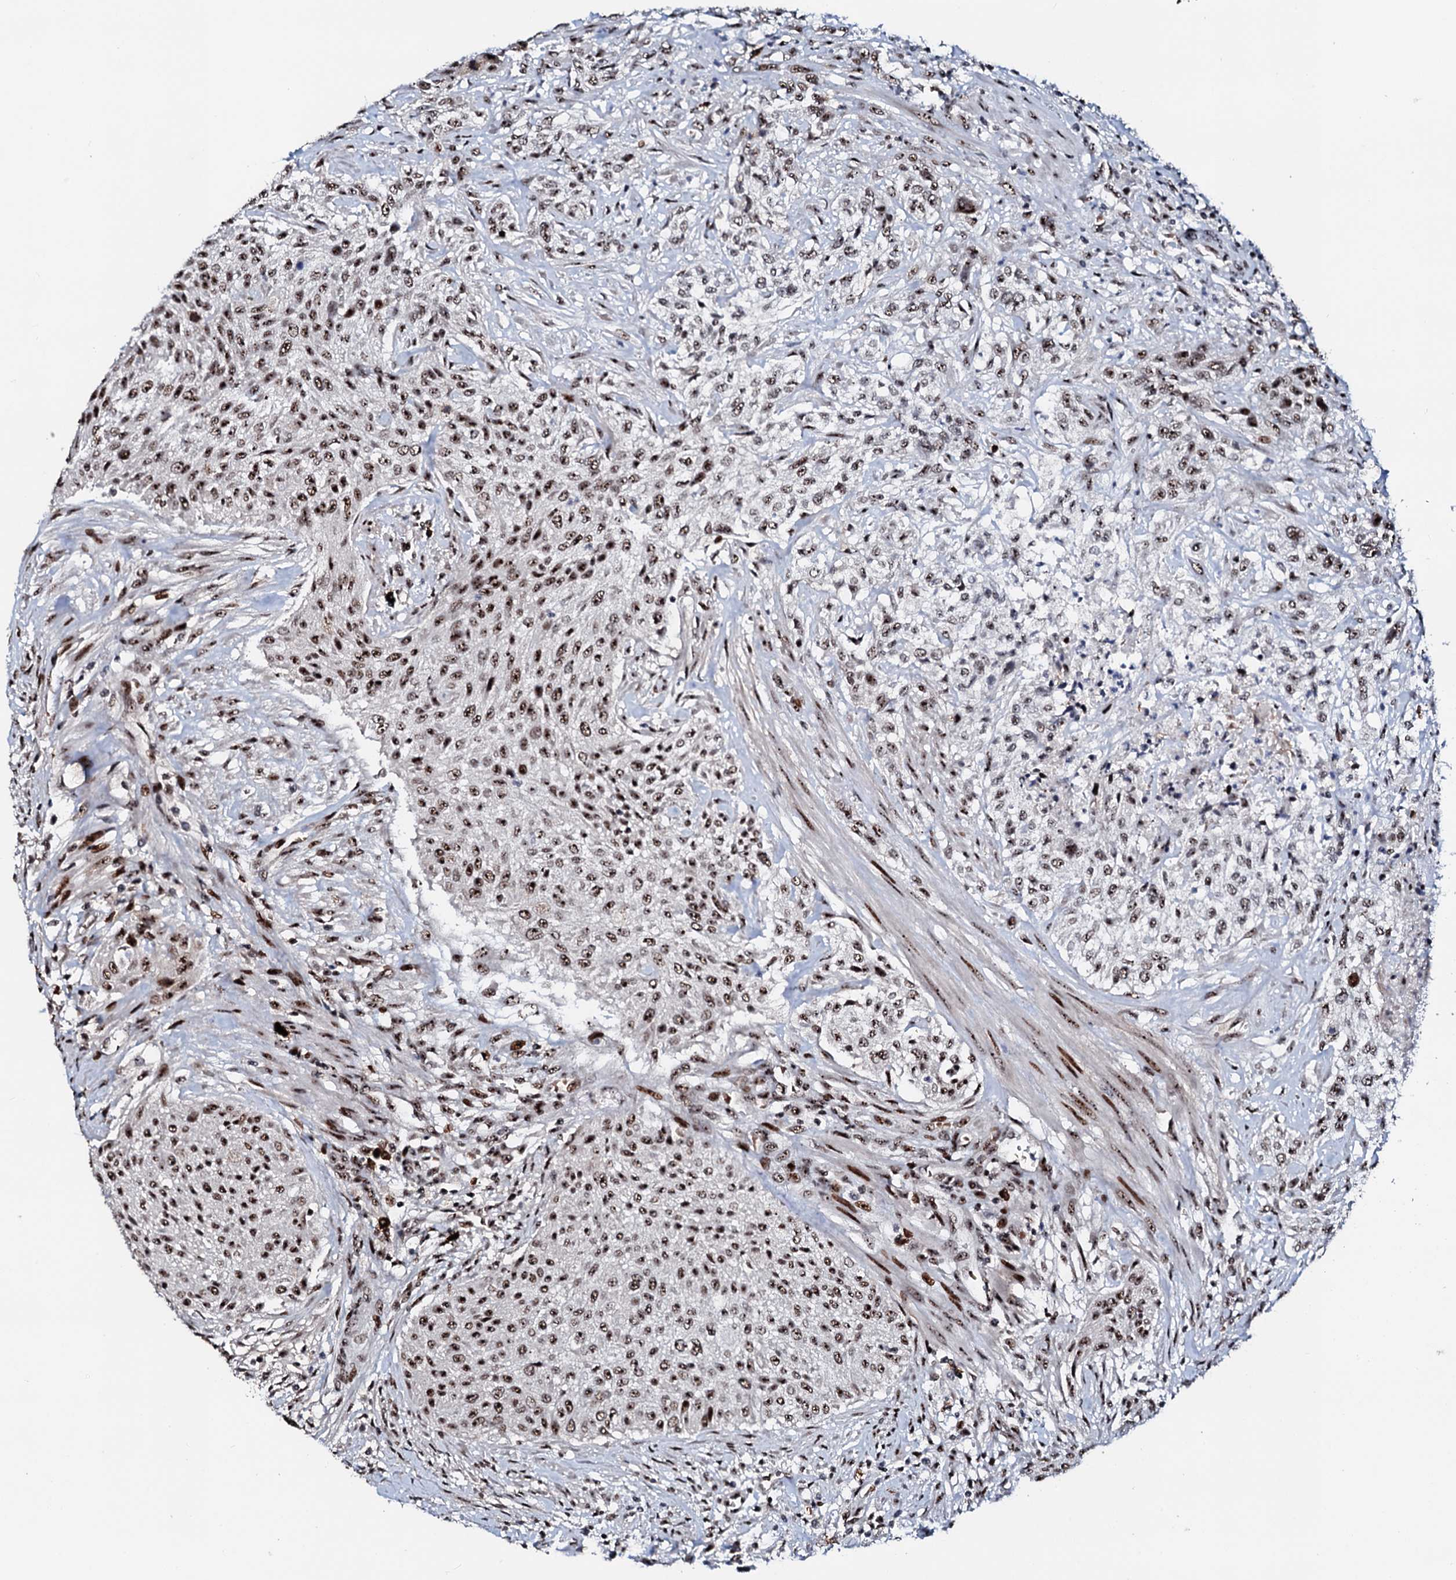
{"staining": {"intensity": "moderate", "quantity": ">75%", "location": "nuclear"}, "tissue": "urothelial cancer", "cell_type": "Tumor cells", "image_type": "cancer", "snomed": [{"axis": "morphology", "description": "Normal tissue, NOS"}, {"axis": "morphology", "description": "Urothelial carcinoma, NOS"}, {"axis": "topography", "description": "Urinary bladder"}, {"axis": "topography", "description": "Peripheral nerve tissue"}], "caption": "Transitional cell carcinoma tissue exhibits moderate nuclear positivity in approximately >75% of tumor cells", "gene": "NEUROG3", "patient": {"sex": "male", "age": 35}}